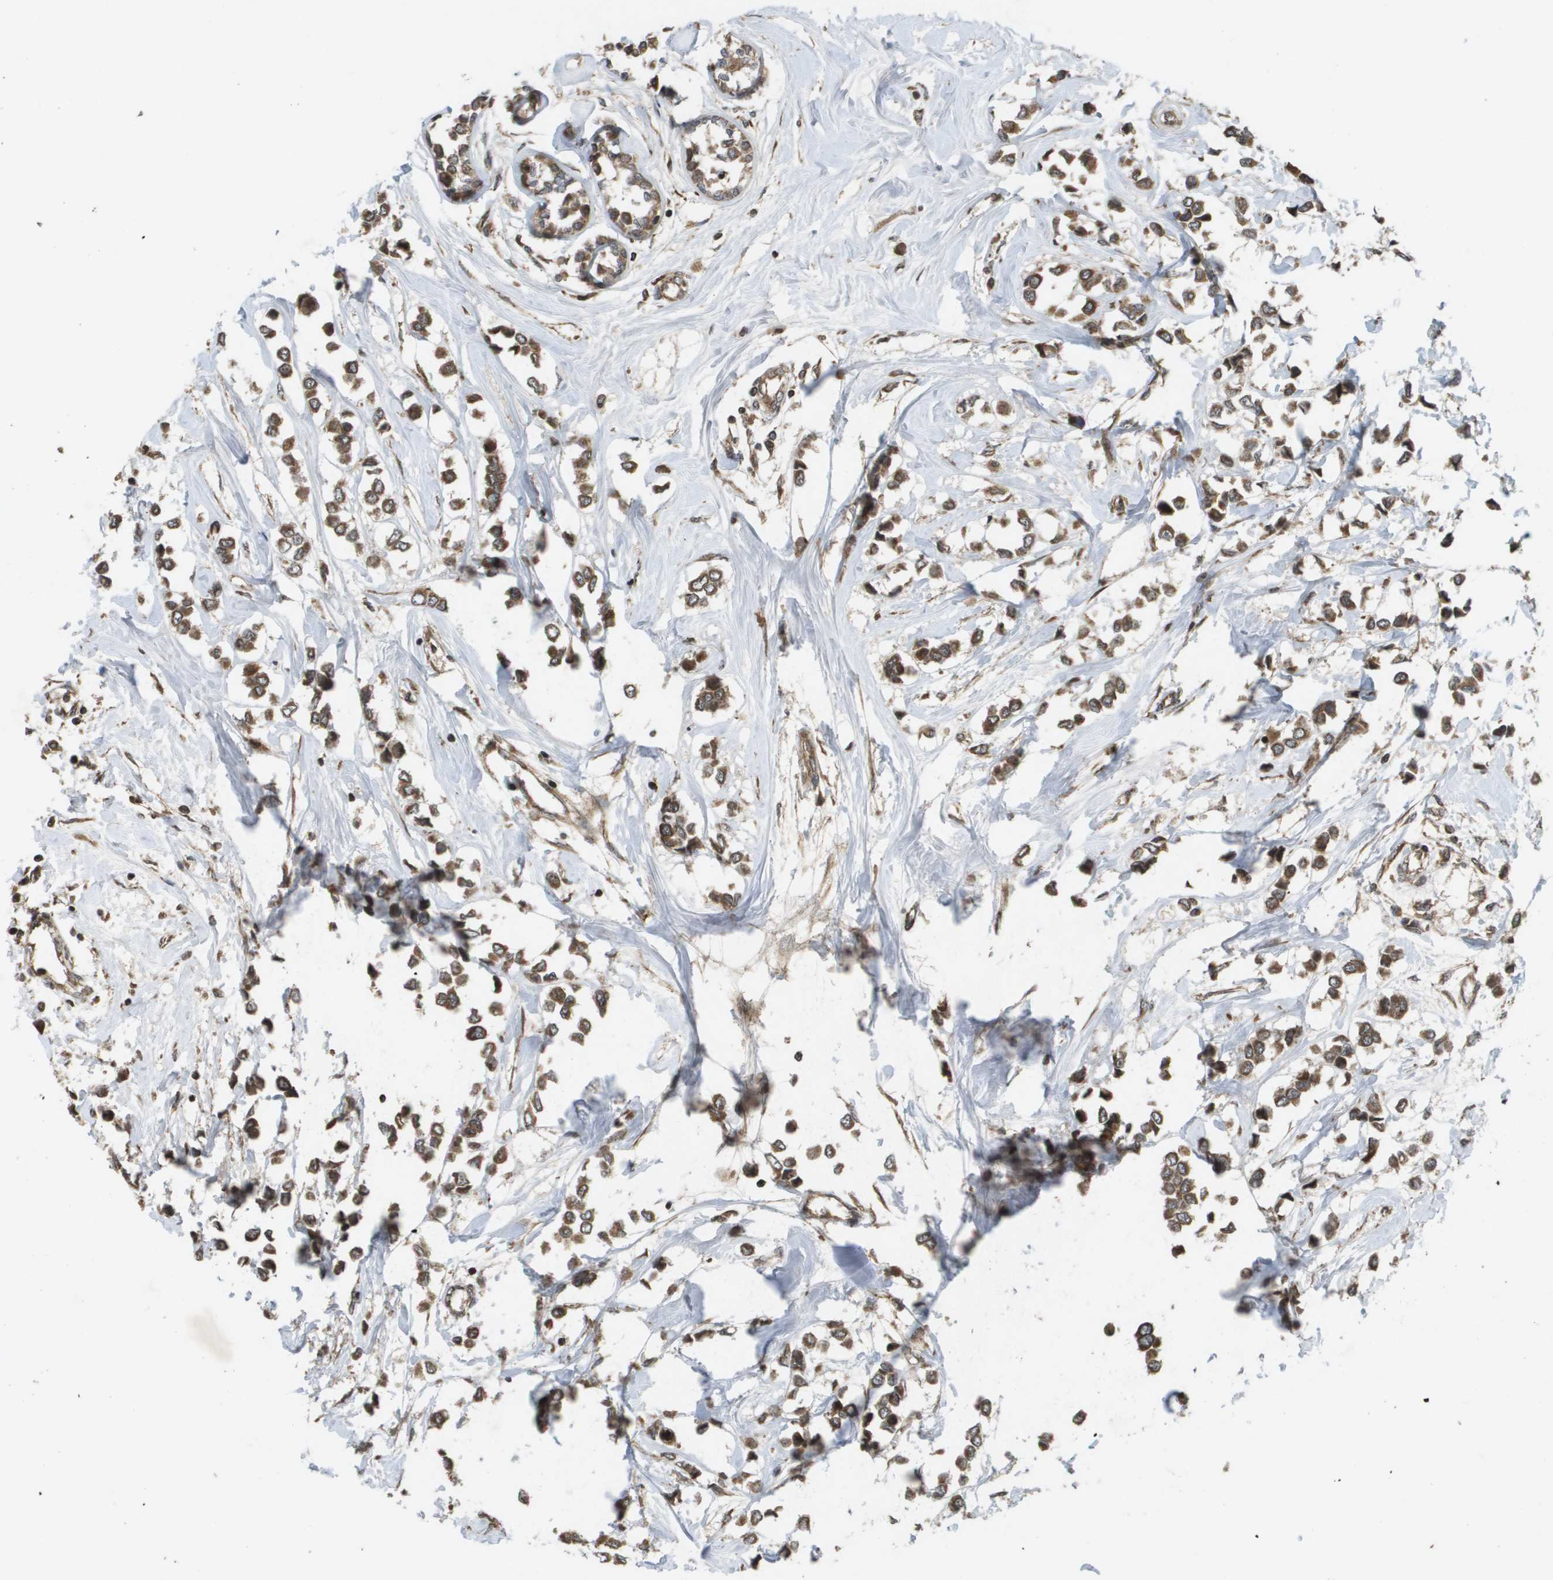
{"staining": {"intensity": "moderate", "quantity": ">75%", "location": "cytoplasmic/membranous"}, "tissue": "breast cancer", "cell_type": "Tumor cells", "image_type": "cancer", "snomed": [{"axis": "morphology", "description": "Lobular carcinoma"}, {"axis": "topography", "description": "Breast"}], "caption": "Immunohistochemistry (DAB (3,3'-diaminobenzidine)) staining of breast lobular carcinoma reveals moderate cytoplasmic/membranous protein expression in about >75% of tumor cells.", "gene": "KIF11", "patient": {"sex": "female", "age": 51}}